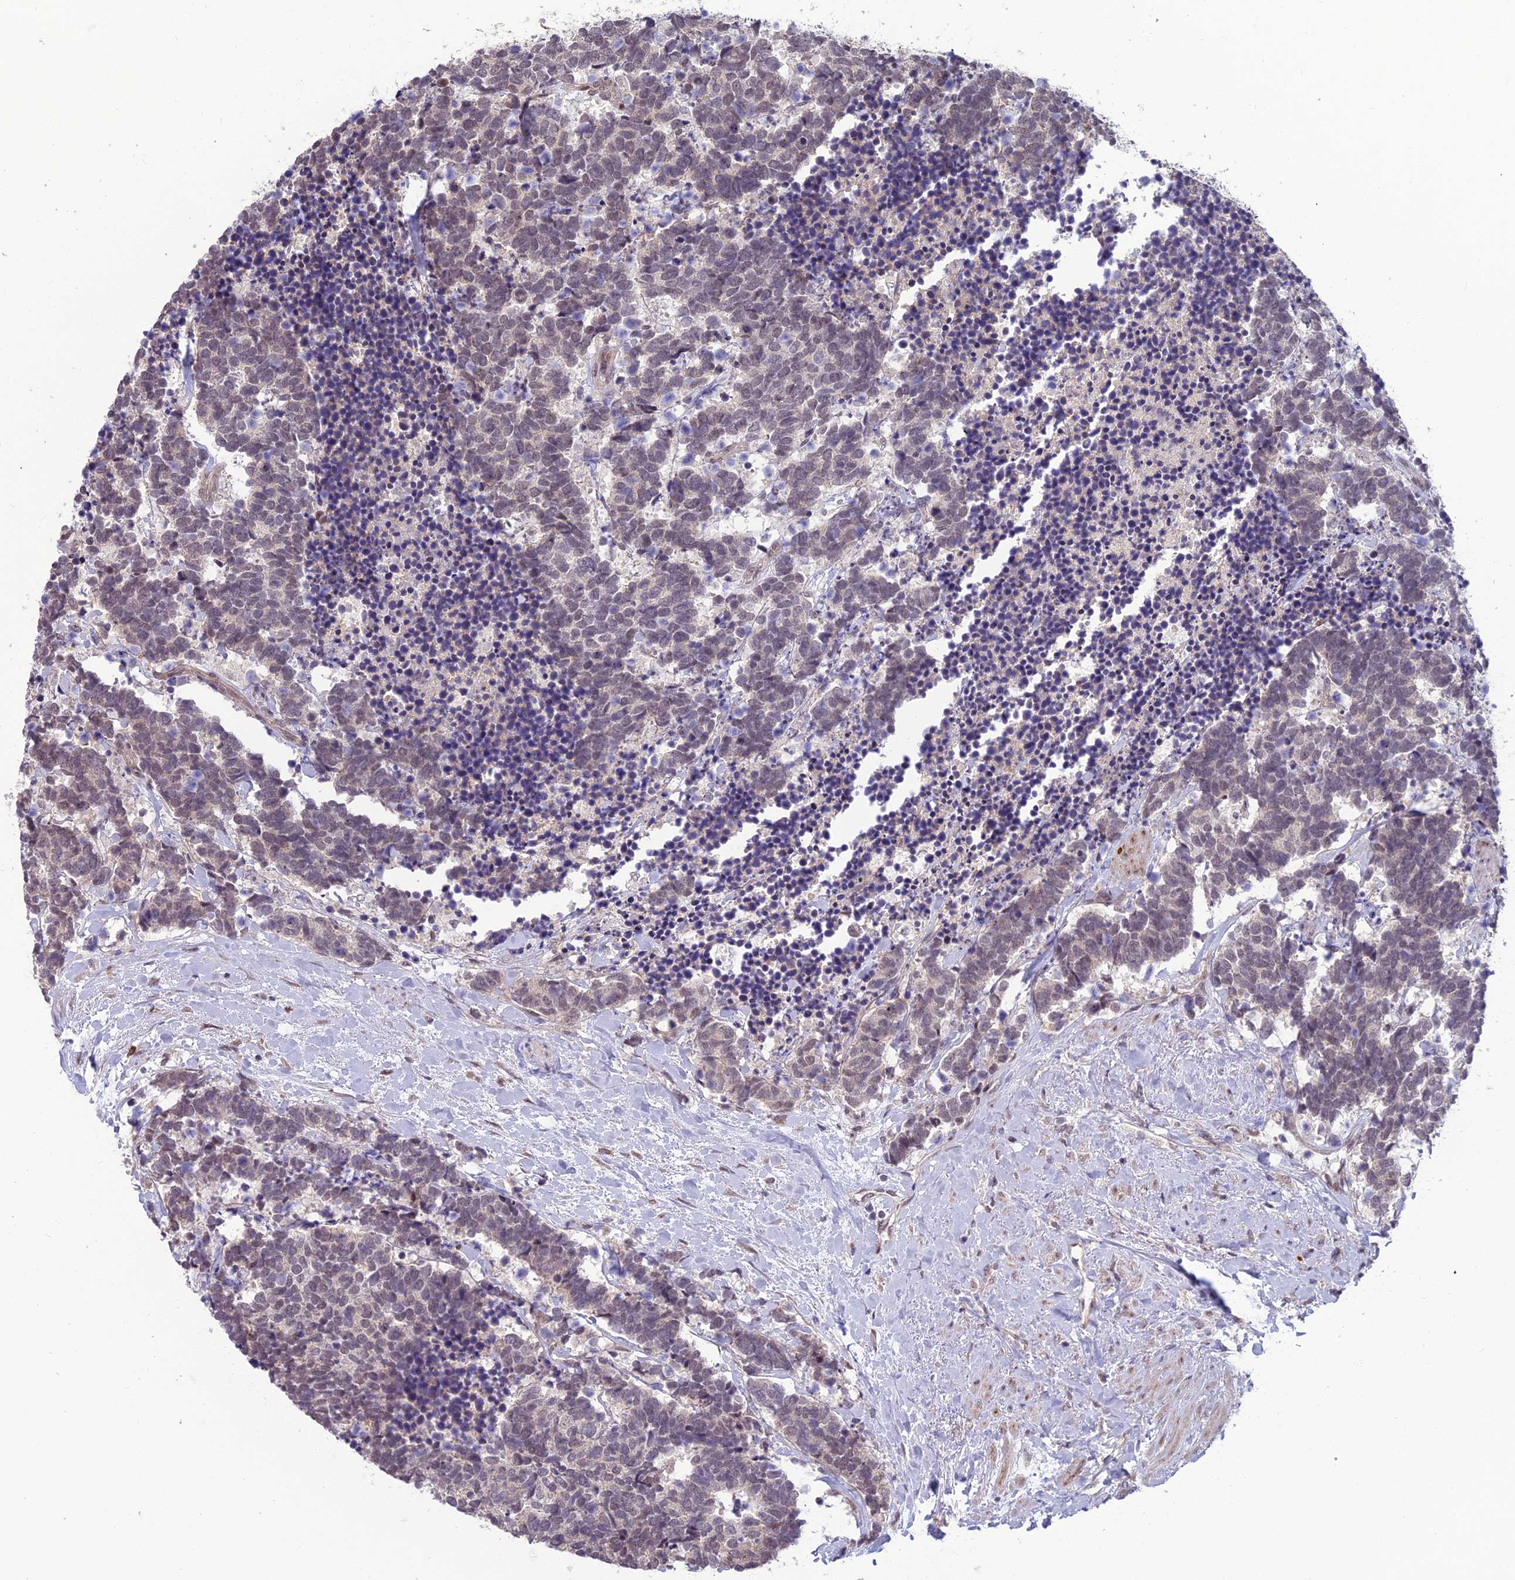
{"staining": {"intensity": "weak", "quantity": "<25%", "location": "nuclear"}, "tissue": "carcinoid", "cell_type": "Tumor cells", "image_type": "cancer", "snomed": [{"axis": "morphology", "description": "Carcinoma, NOS"}, {"axis": "morphology", "description": "Carcinoid, malignant, NOS"}, {"axis": "topography", "description": "Prostate"}], "caption": "Histopathology image shows no significant protein positivity in tumor cells of carcinoid.", "gene": "FBRS", "patient": {"sex": "male", "age": 57}}